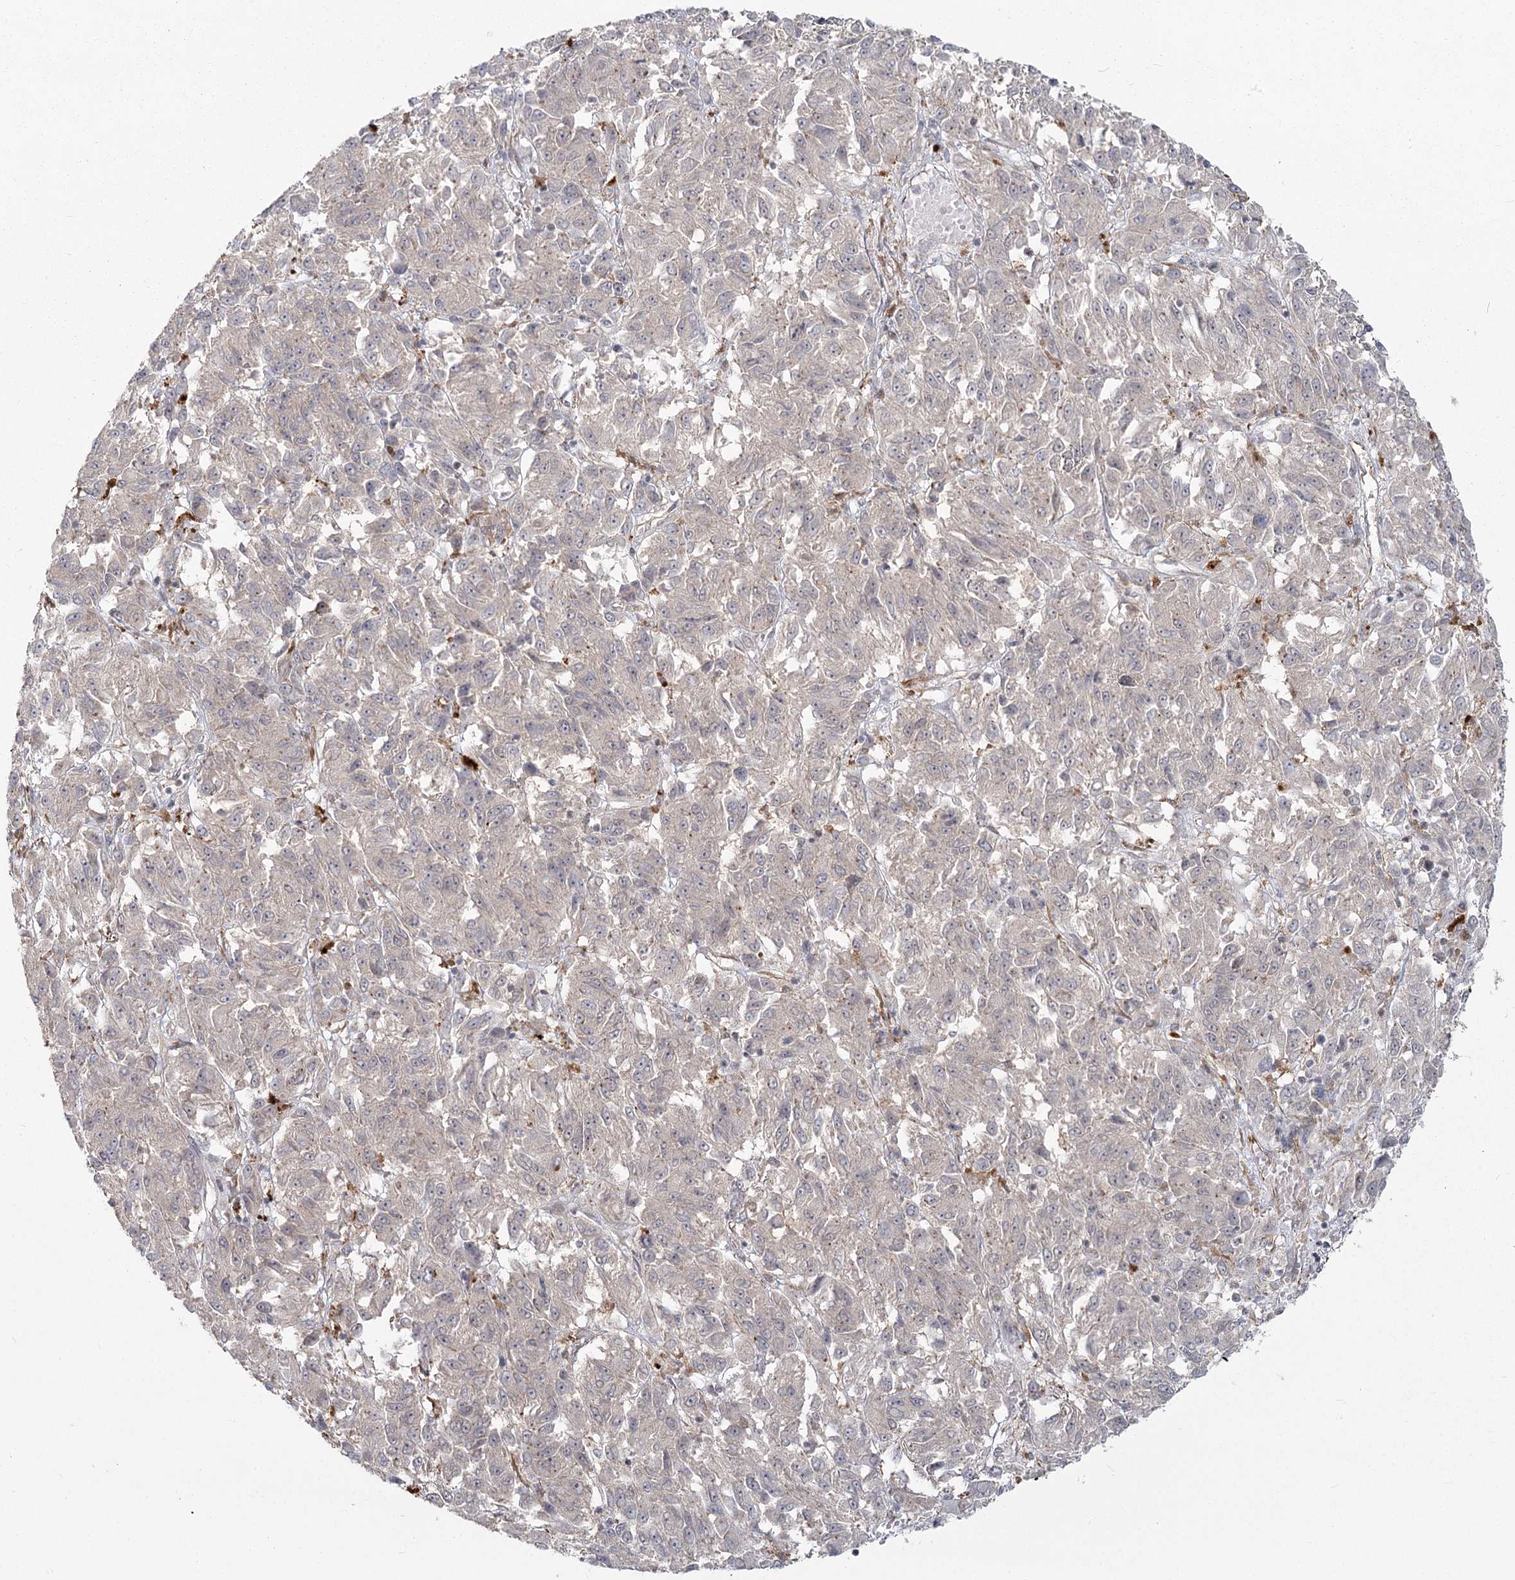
{"staining": {"intensity": "negative", "quantity": "none", "location": "none"}, "tissue": "melanoma", "cell_type": "Tumor cells", "image_type": "cancer", "snomed": [{"axis": "morphology", "description": "Malignant melanoma, Metastatic site"}, {"axis": "topography", "description": "Lung"}], "caption": "Tumor cells are negative for brown protein staining in malignant melanoma (metastatic site).", "gene": "AP2M1", "patient": {"sex": "male", "age": 64}}